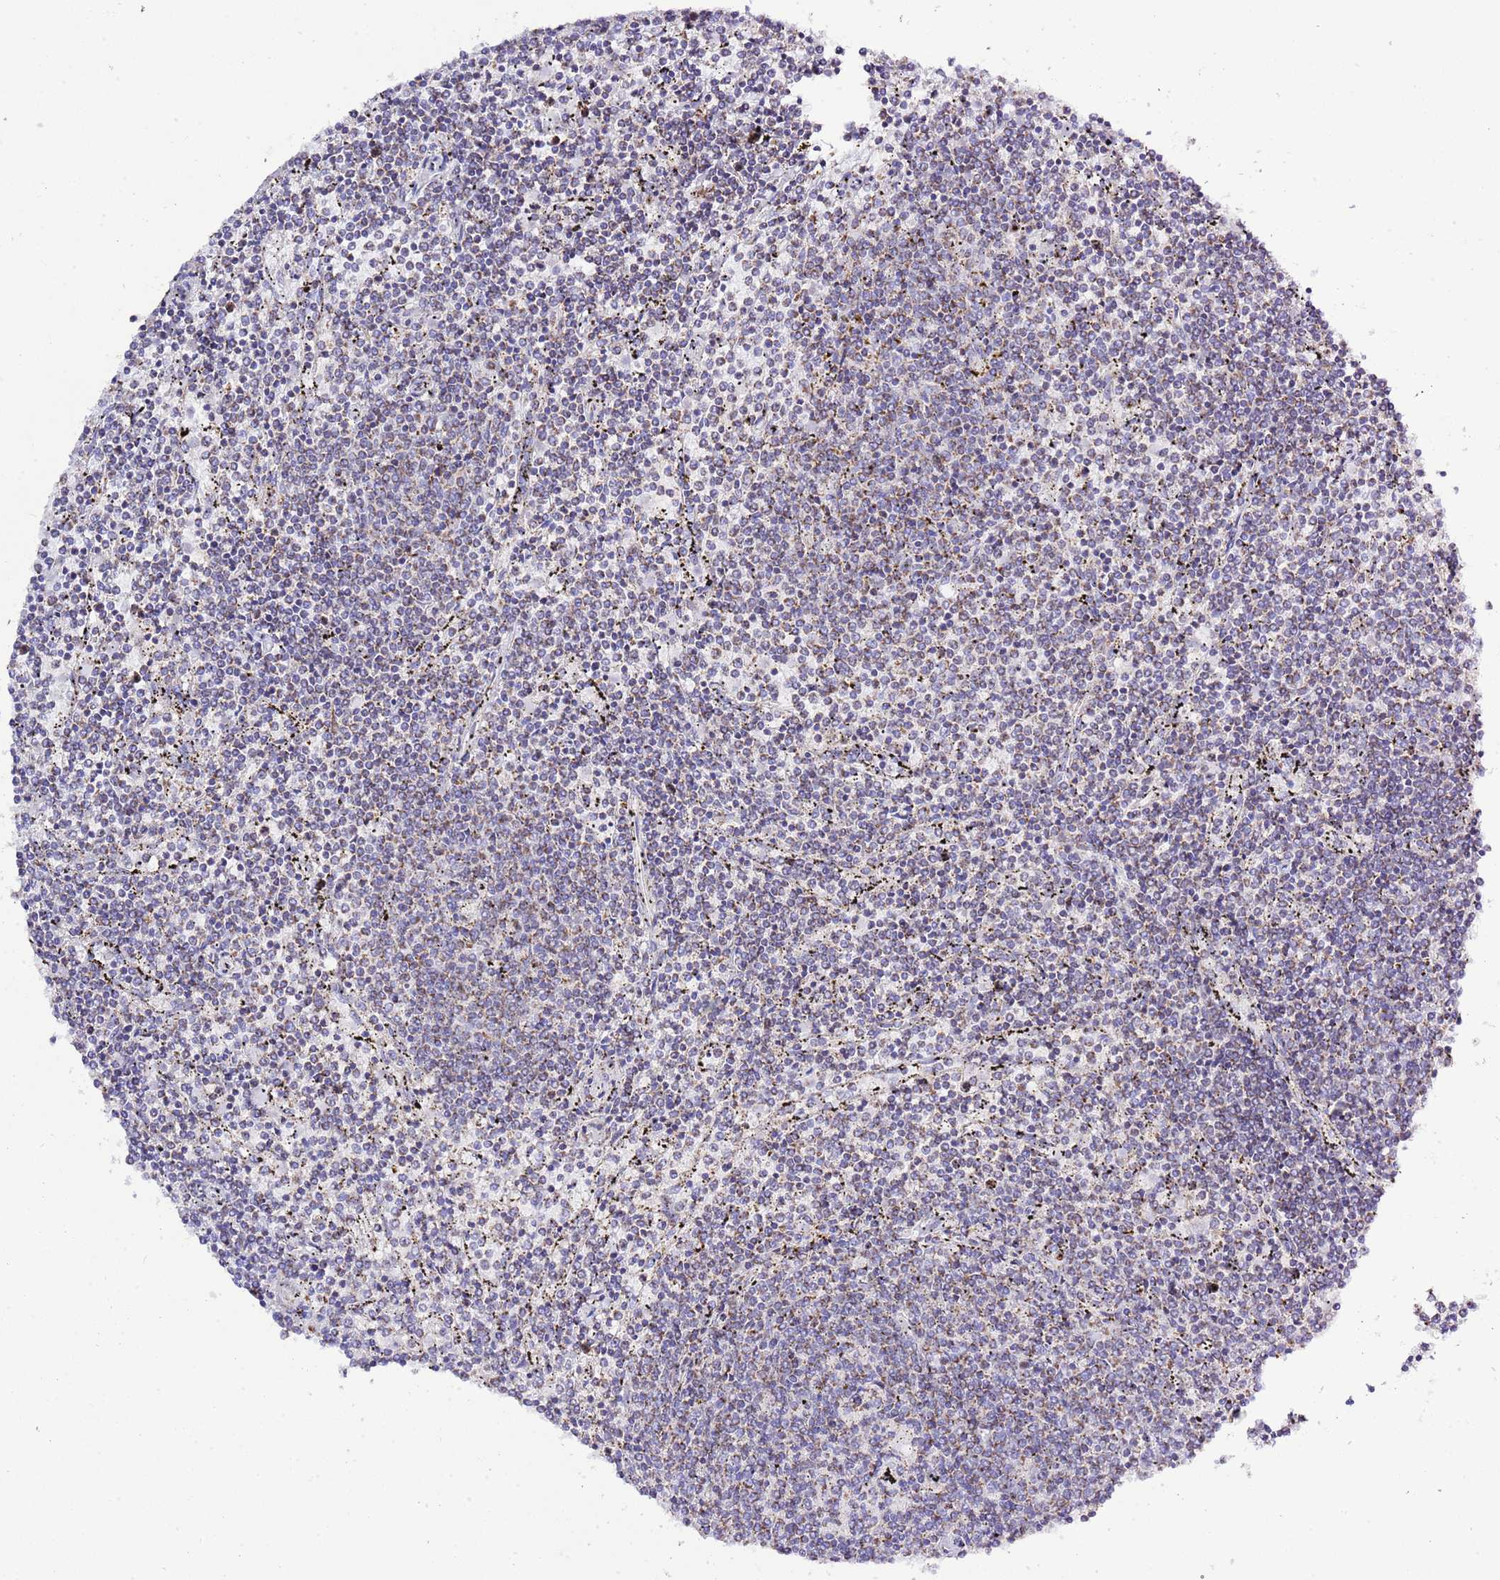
{"staining": {"intensity": "weak", "quantity": "<25%", "location": "cytoplasmic/membranous"}, "tissue": "lymphoma", "cell_type": "Tumor cells", "image_type": "cancer", "snomed": [{"axis": "morphology", "description": "Malignant lymphoma, non-Hodgkin's type, Low grade"}, {"axis": "topography", "description": "Spleen"}], "caption": "This is an immunohistochemistry image of human lymphoma. There is no staining in tumor cells.", "gene": "TEKTIP1", "patient": {"sex": "female", "age": 50}}